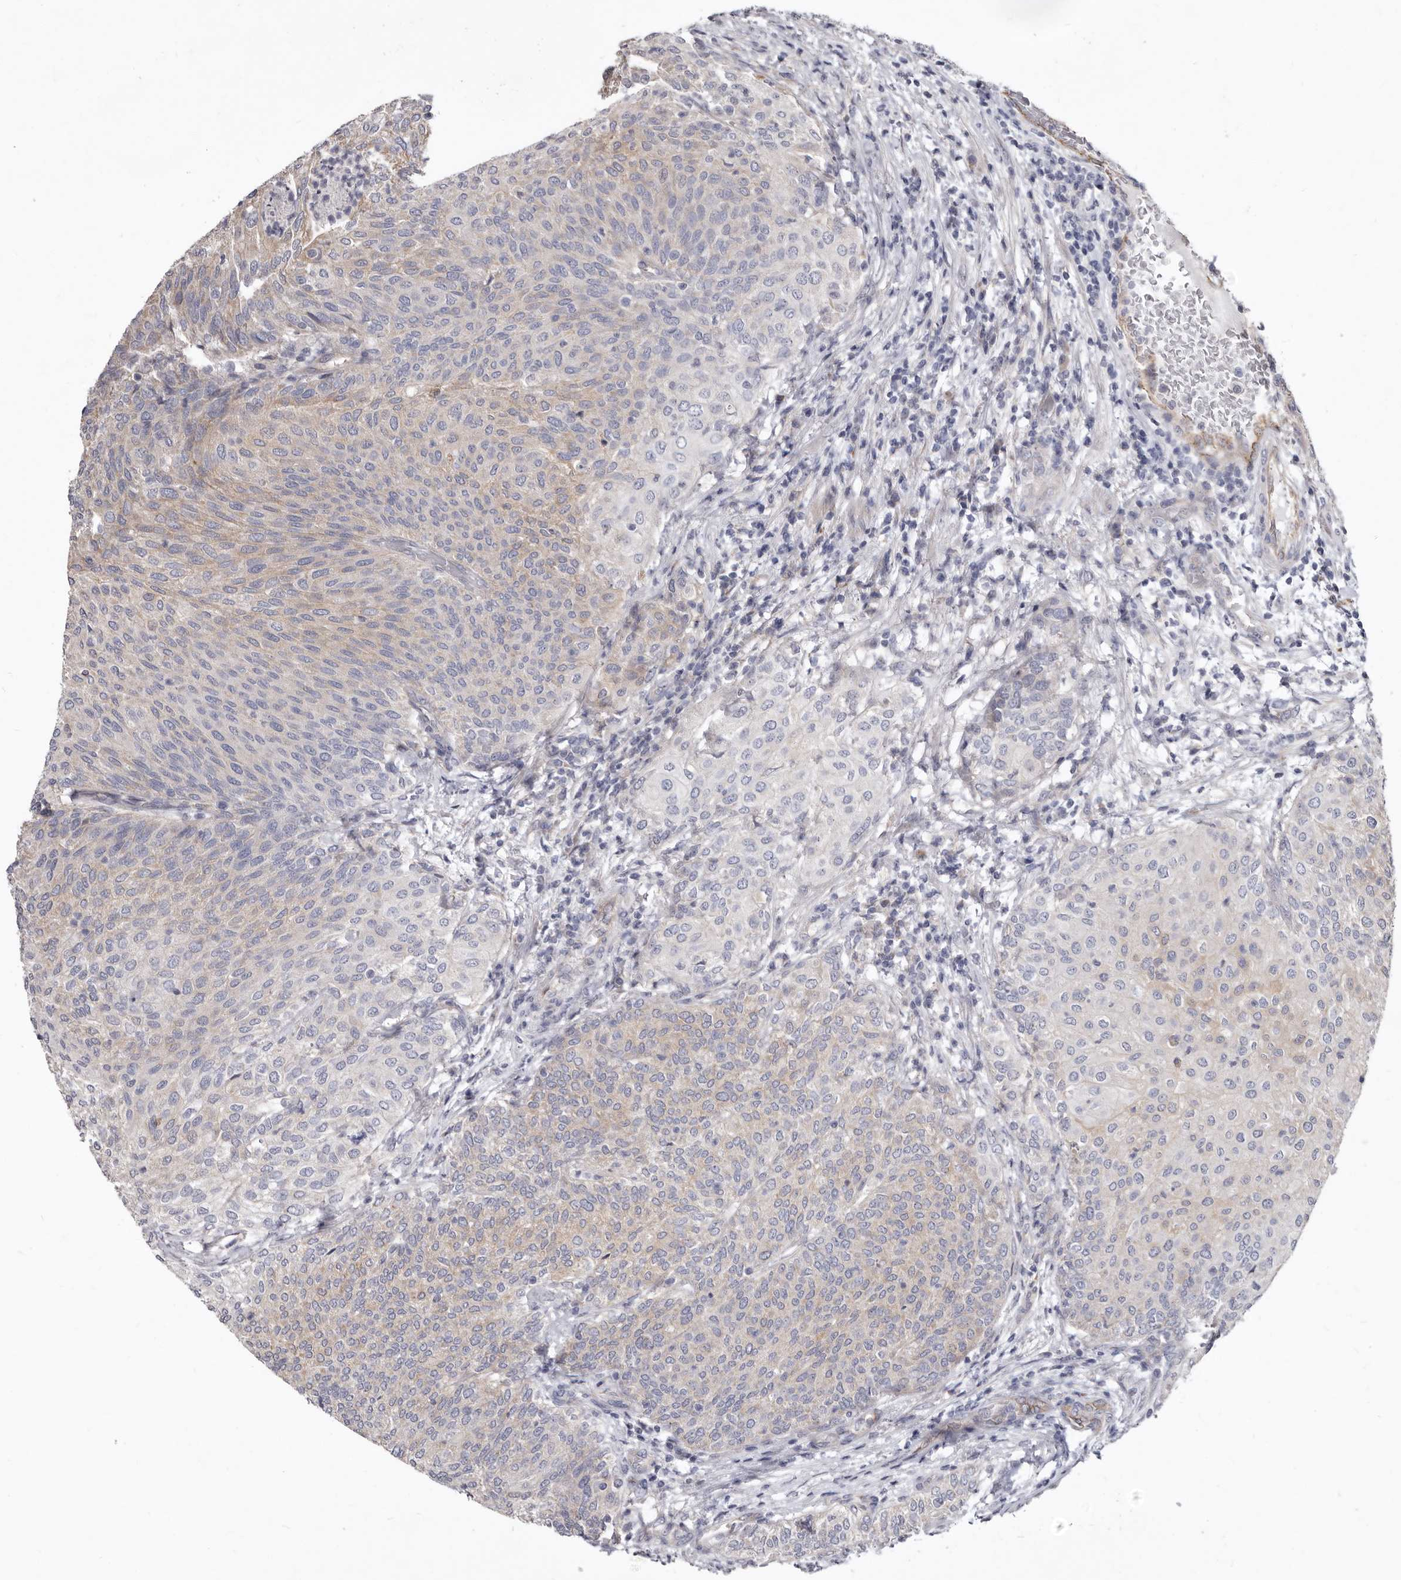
{"staining": {"intensity": "weak", "quantity": "25%-75%", "location": "cytoplasmic/membranous"}, "tissue": "urothelial cancer", "cell_type": "Tumor cells", "image_type": "cancer", "snomed": [{"axis": "morphology", "description": "Urothelial carcinoma, Low grade"}, {"axis": "topography", "description": "Urinary bladder"}], "caption": "Urothelial cancer stained with DAB immunohistochemistry (IHC) exhibits low levels of weak cytoplasmic/membranous staining in approximately 25%-75% of tumor cells.", "gene": "FMO2", "patient": {"sex": "female", "age": 79}}